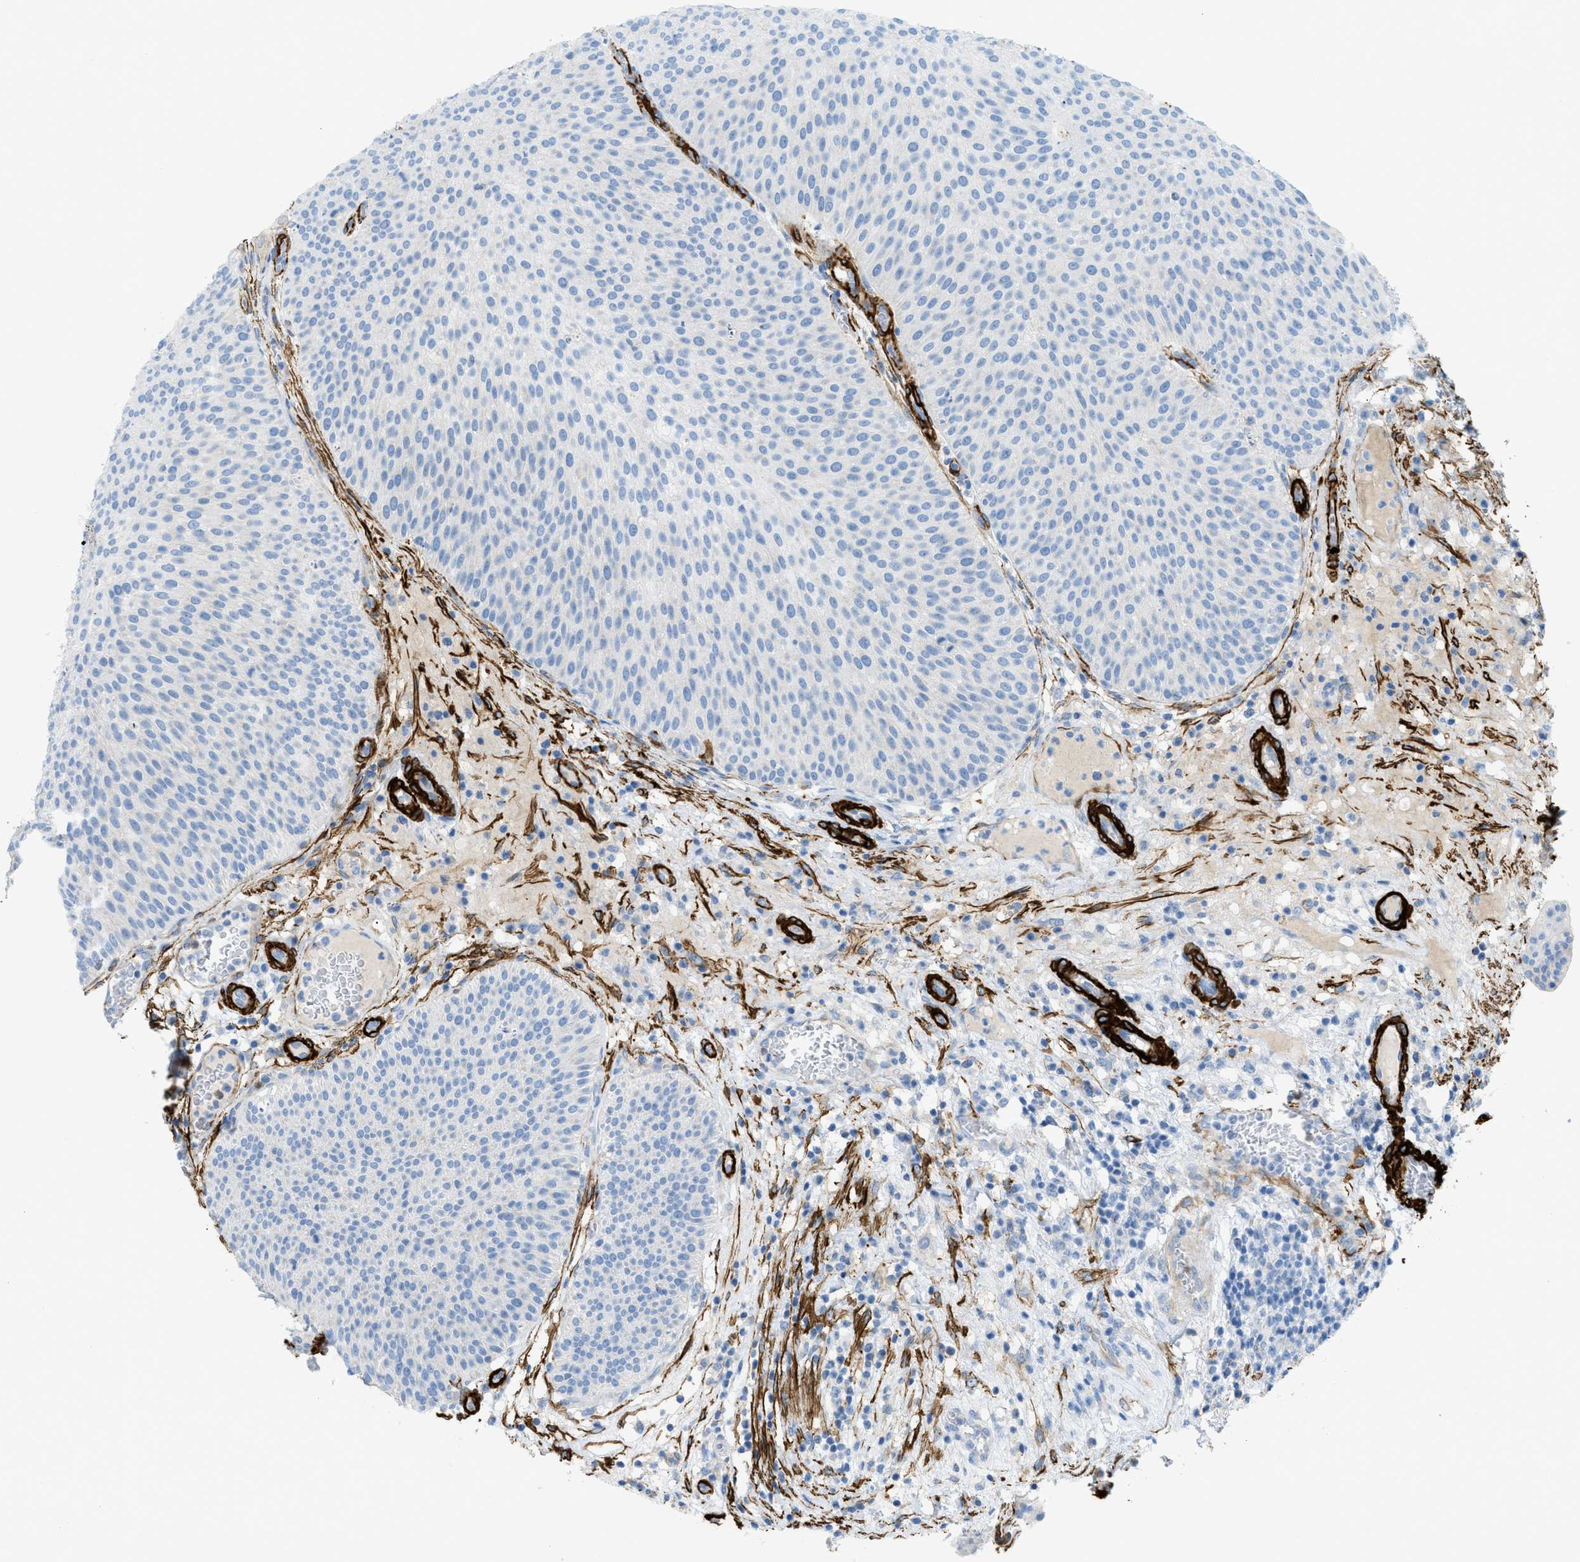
{"staining": {"intensity": "negative", "quantity": "none", "location": "none"}, "tissue": "urothelial cancer", "cell_type": "Tumor cells", "image_type": "cancer", "snomed": [{"axis": "morphology", "description": "Urothelial carcinoma, Low grade"}, {"axis": "topography", "description": "Smooth muscle"}, {"axis": "topography", "description": "Urinary bladder"}], "caption": "Immunohistochemical staining of human urothelial carcinoma (low-grade) demonstrates no significant expression in tumor cells.", "gene": "MYH11", "patient": {"sex": "male", "age": 60}}